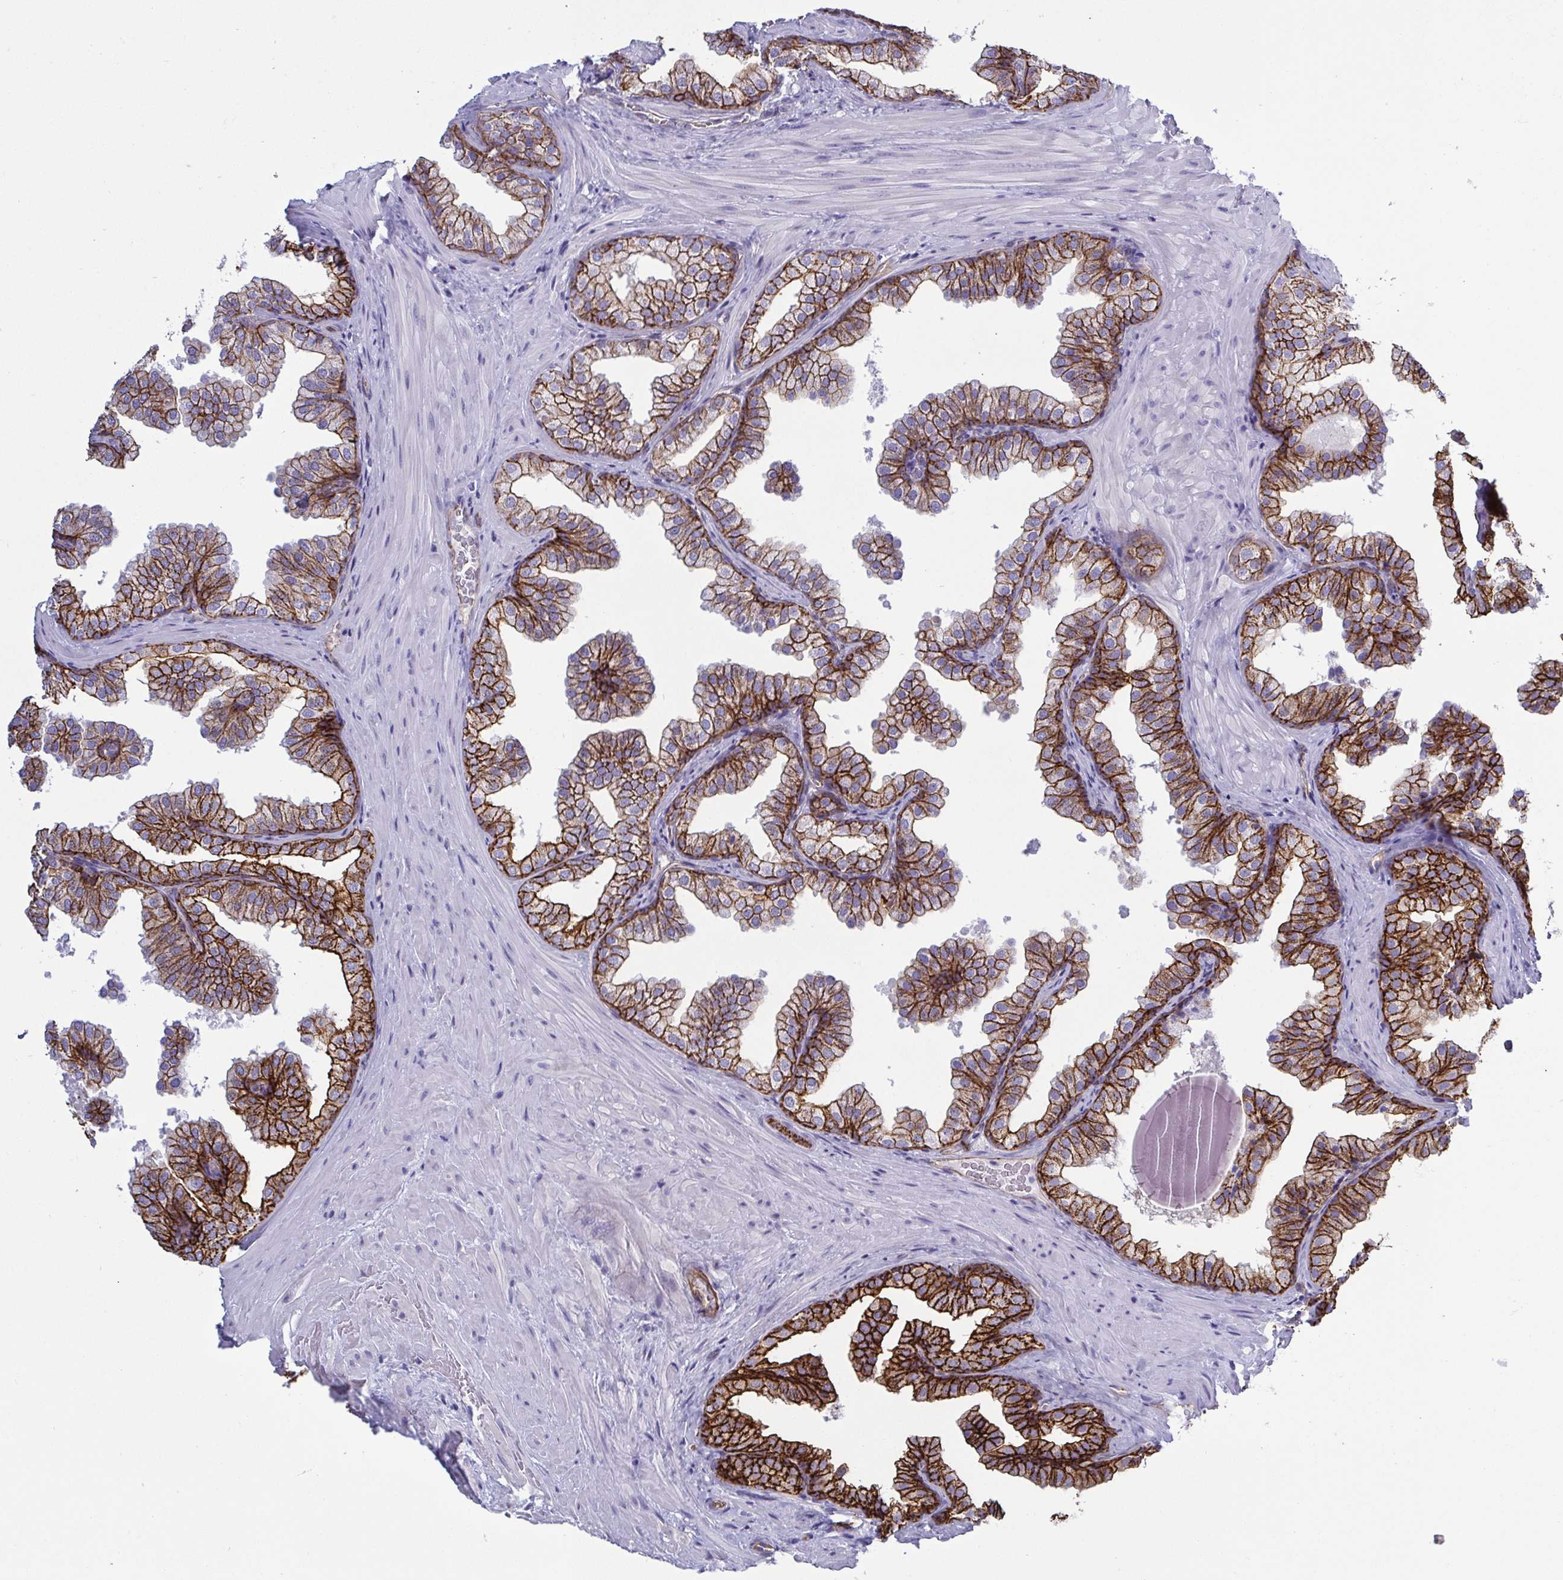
{"staining": {"intensity": "strong", "quantity": "25%-75%", "location": "cytoplasmic/membranous"}, "tissue": "prostate", "cell_type": "Glandular cells", "image_type": "normal", "snomed": [{"axis": "morphology", "description": "Normal tissue, NOS"}, {"axis": "topography", "description": "Prostate"}], "caption": "Human prostate stained for a protein (brown) exhibits strong cytoplasmic/membranous positive positivity in about 25%-75% of glandular cells.", "gene": "LIMA1", "patient": {"sex": "male", "age": 37}}